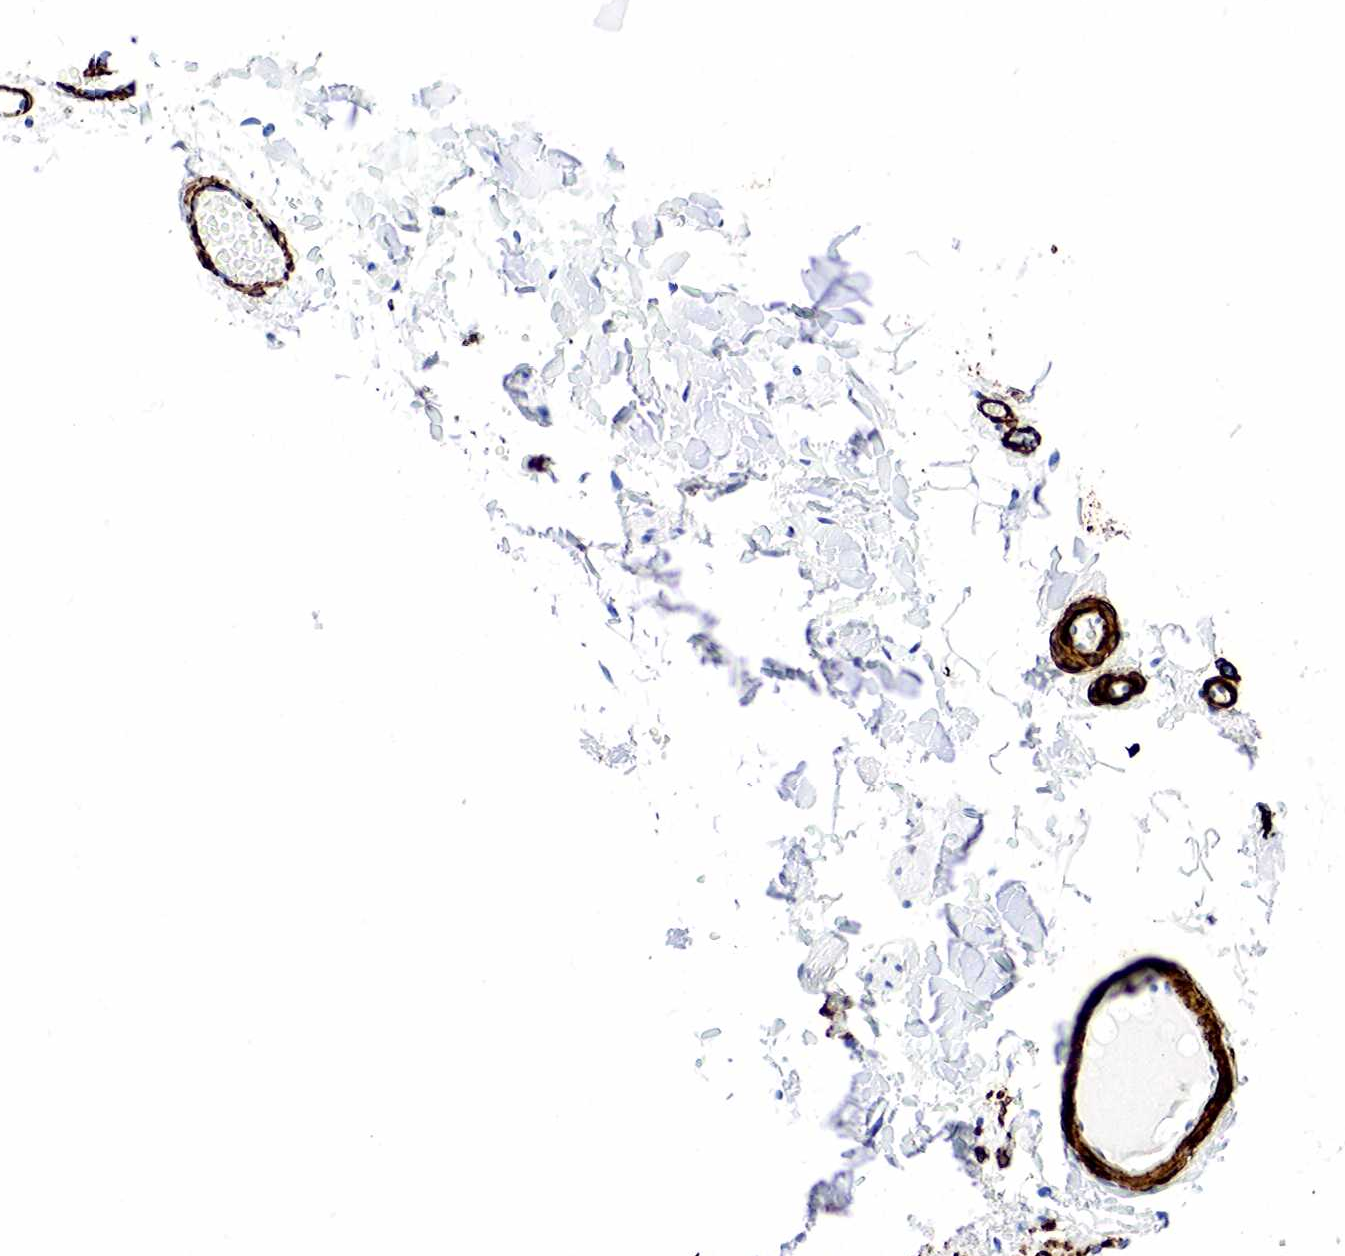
{"staining": {"intensity": "negative", "quantity": "none", "location": "none"}, "tissue": "colon", "cell_type": "Endothelial cells", "image_type": "normal", "snomed": [{"axis": "morphology", "description": "Normal tissue, NOS"}, {"axis": "topography", "description": "Colon"}], "caption": "High power microscopy micrograph of an IHC micrograph of benign colon, revealing no significant positivity in endothelial cells.", "gene": "ACTA2", "patient": {"sex": "male", "age": 54}}